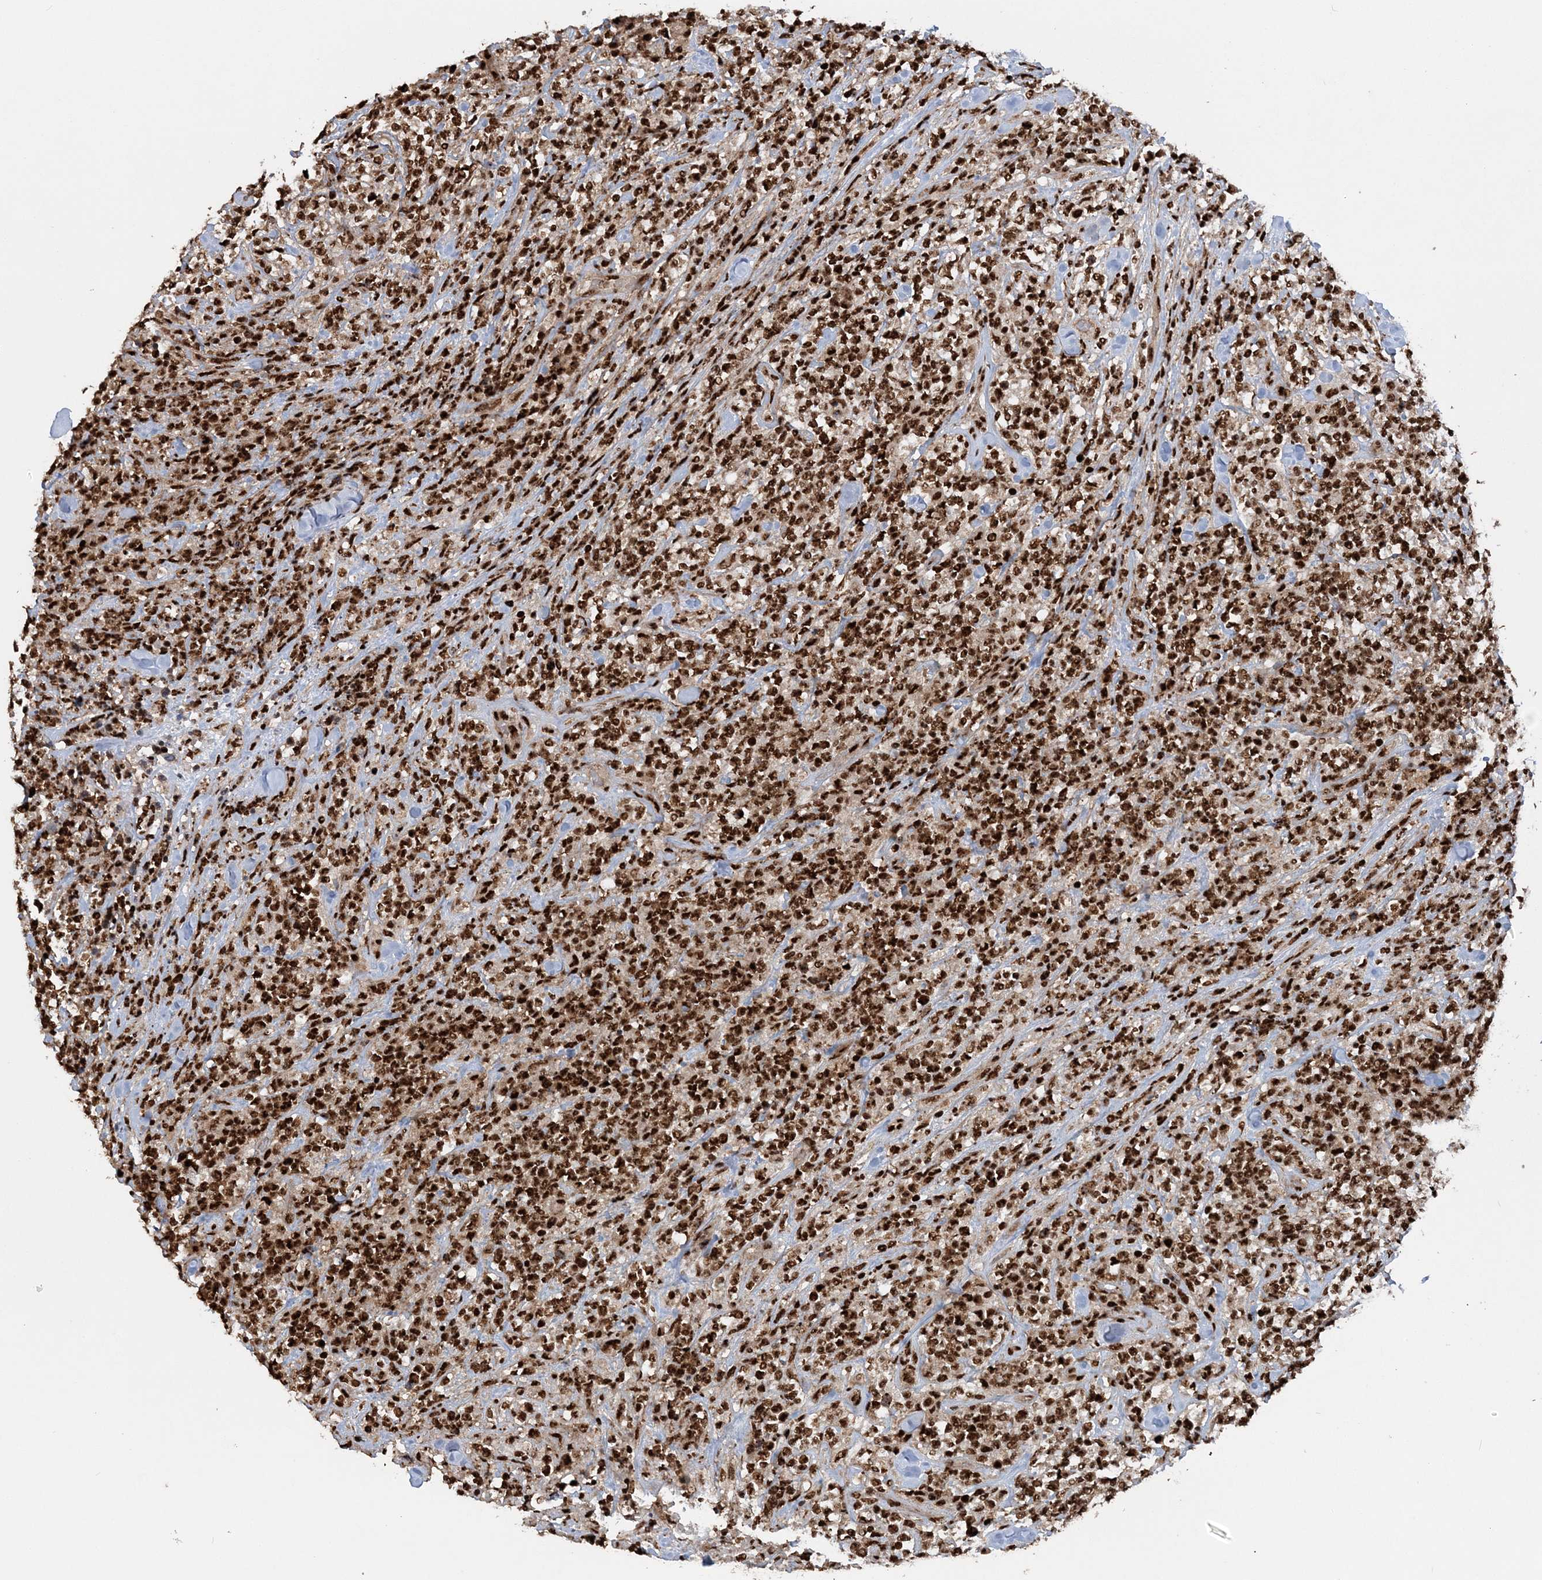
{"staining": {"intensity": "strong", "quantity": ">75%", "location": "nuclear"}, "tissue": "lymphoma", "cell_type": "Tumor cells", "image_type": "cancer", "snomed": [{"axis": "morphology", "description": "Malignant lymphoma, non-Hodgkin's type, High grade"}, {"axis": "topography", "description": "Soft tissue"}], "caption": "Immunohistochemistry image of neoplastic tissue: human high-grade malignant lymphoma, non-Hodgkin's type stained using immunohistochemistry shows high levels of strong protein expression localized specifically in the nuclear of tumor cells, appearing as a nuclear brown color.", "gene": "EXOSC8", "patient": {"sex": "male", "age": 18}}